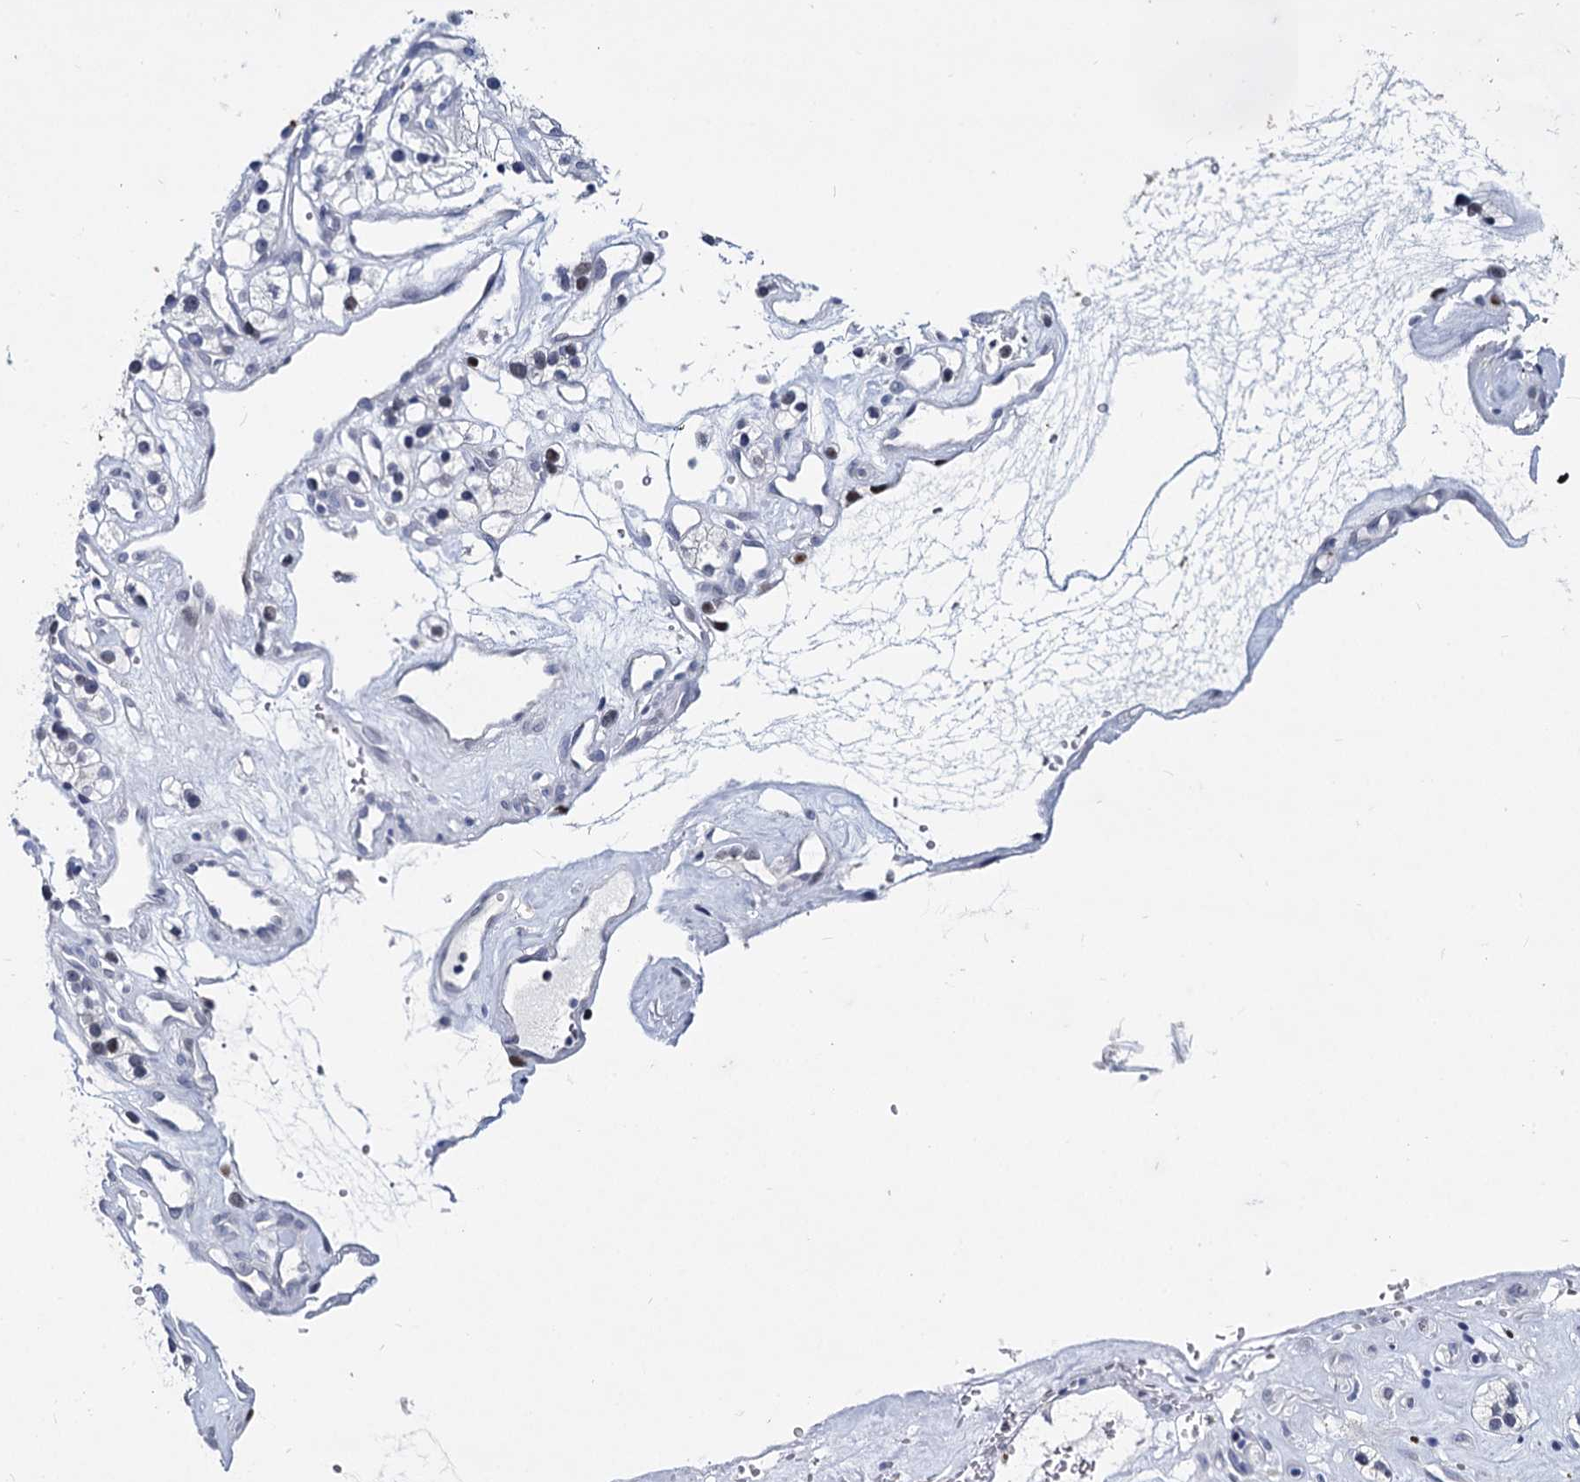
{"staining": {"intensity": "negative", "quantity": "none", "location": "none"}, "tissue": "renal cancer", "cell_type": "Tumor cells", "image_type": "cancer", "snomed": [{"axis": "morphology", "description": "Adenocarcinoma, NOS"}, {"axis": "topography", "description": "Kidney"}], "caption": "The image reveals no significant positivity in tumor cells of adenocarcinoma (renal). (Brightfield microscopy of DAB (3,3'-diaminobenzidine) immunohistochemistry (IHC) at high magnification).", "gene": "MAGEA4", "patient": {"sex": "female", "age": 57}}